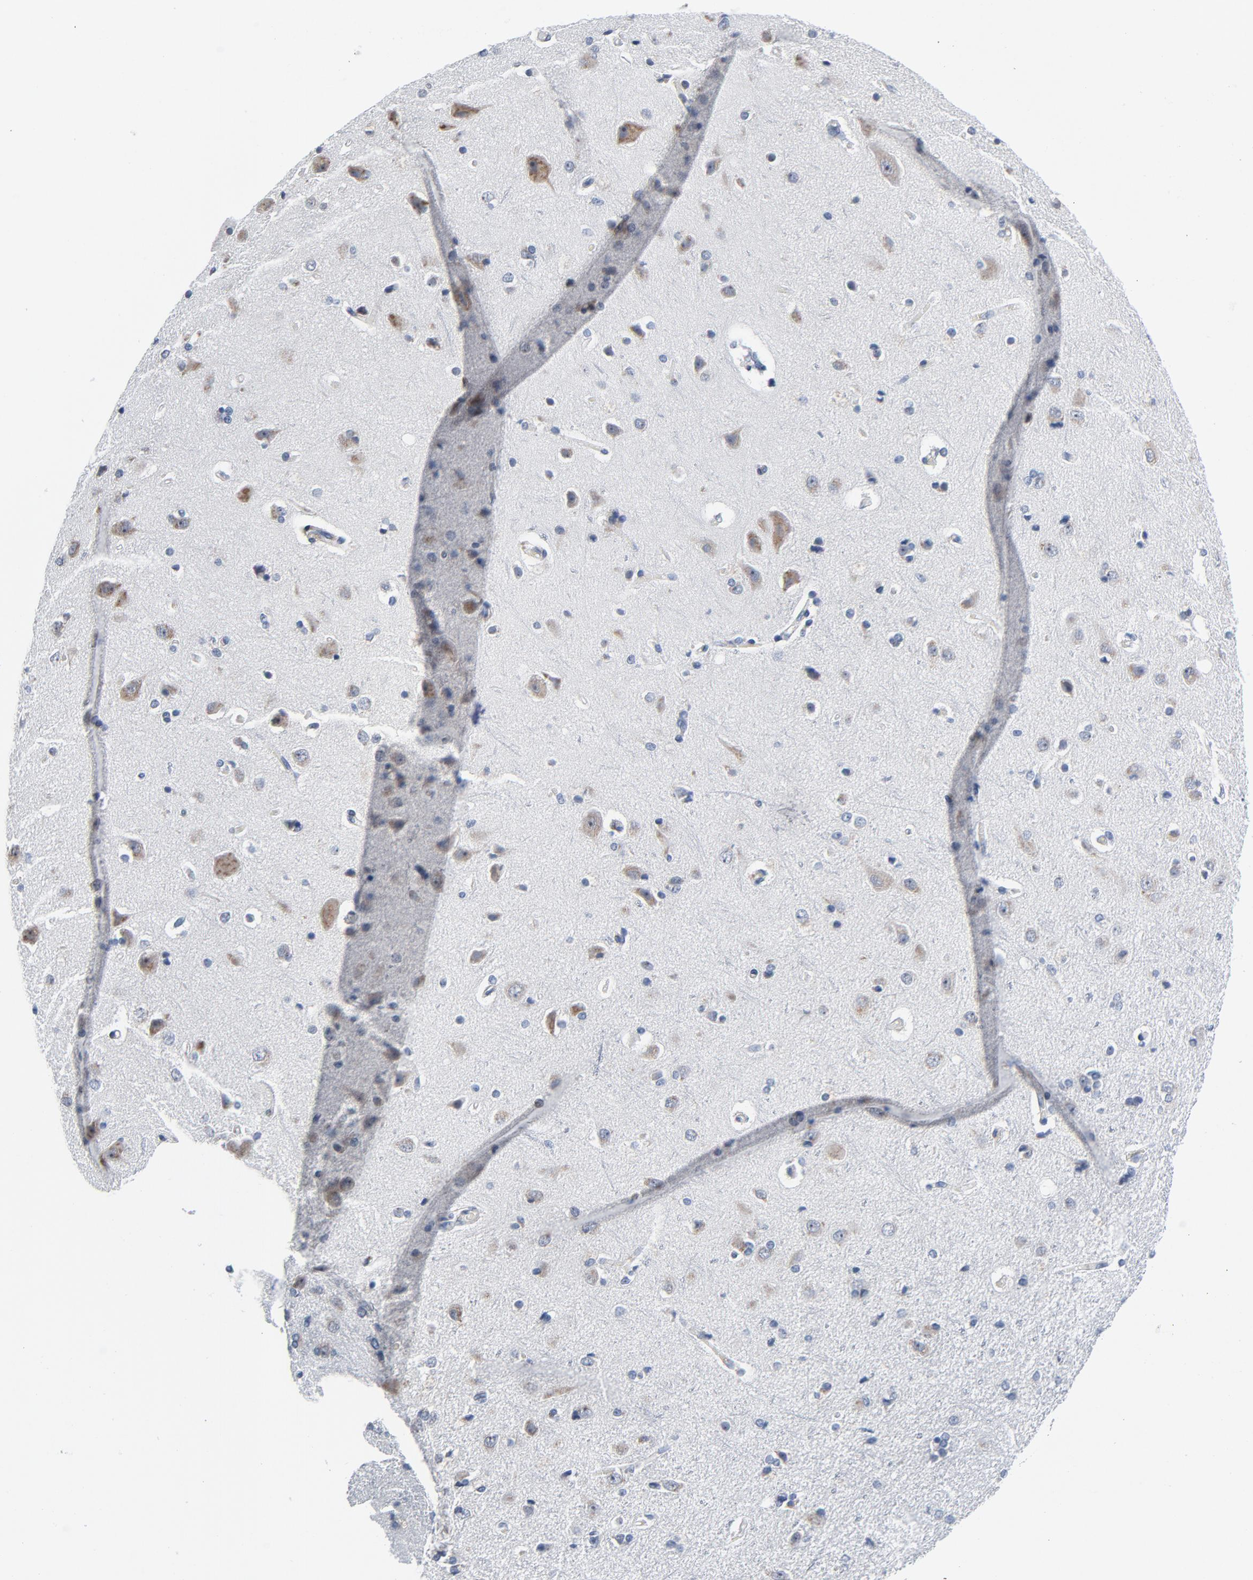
{"staining": {"intensity": "negative", "quantity": "none", "location": "none"}, "tissue": "cerebral cortex", "cell_type": "Endothelial cells", "image_type": "normal", "snomed": [{"axis": "morphology", "description": "Normal tissue, NOS"}, {"axis": "topography", "description": "Cerebral cortex"}], "caption": "There is no significant positivity in endothelial cells of cerebral cortex. (Brightfield microscopy of DAB (3,3'-diaminobenzidine) IHC at high magnification).", "gene": "YIPF6", "patient": {"sex": "male", "age": 62}}